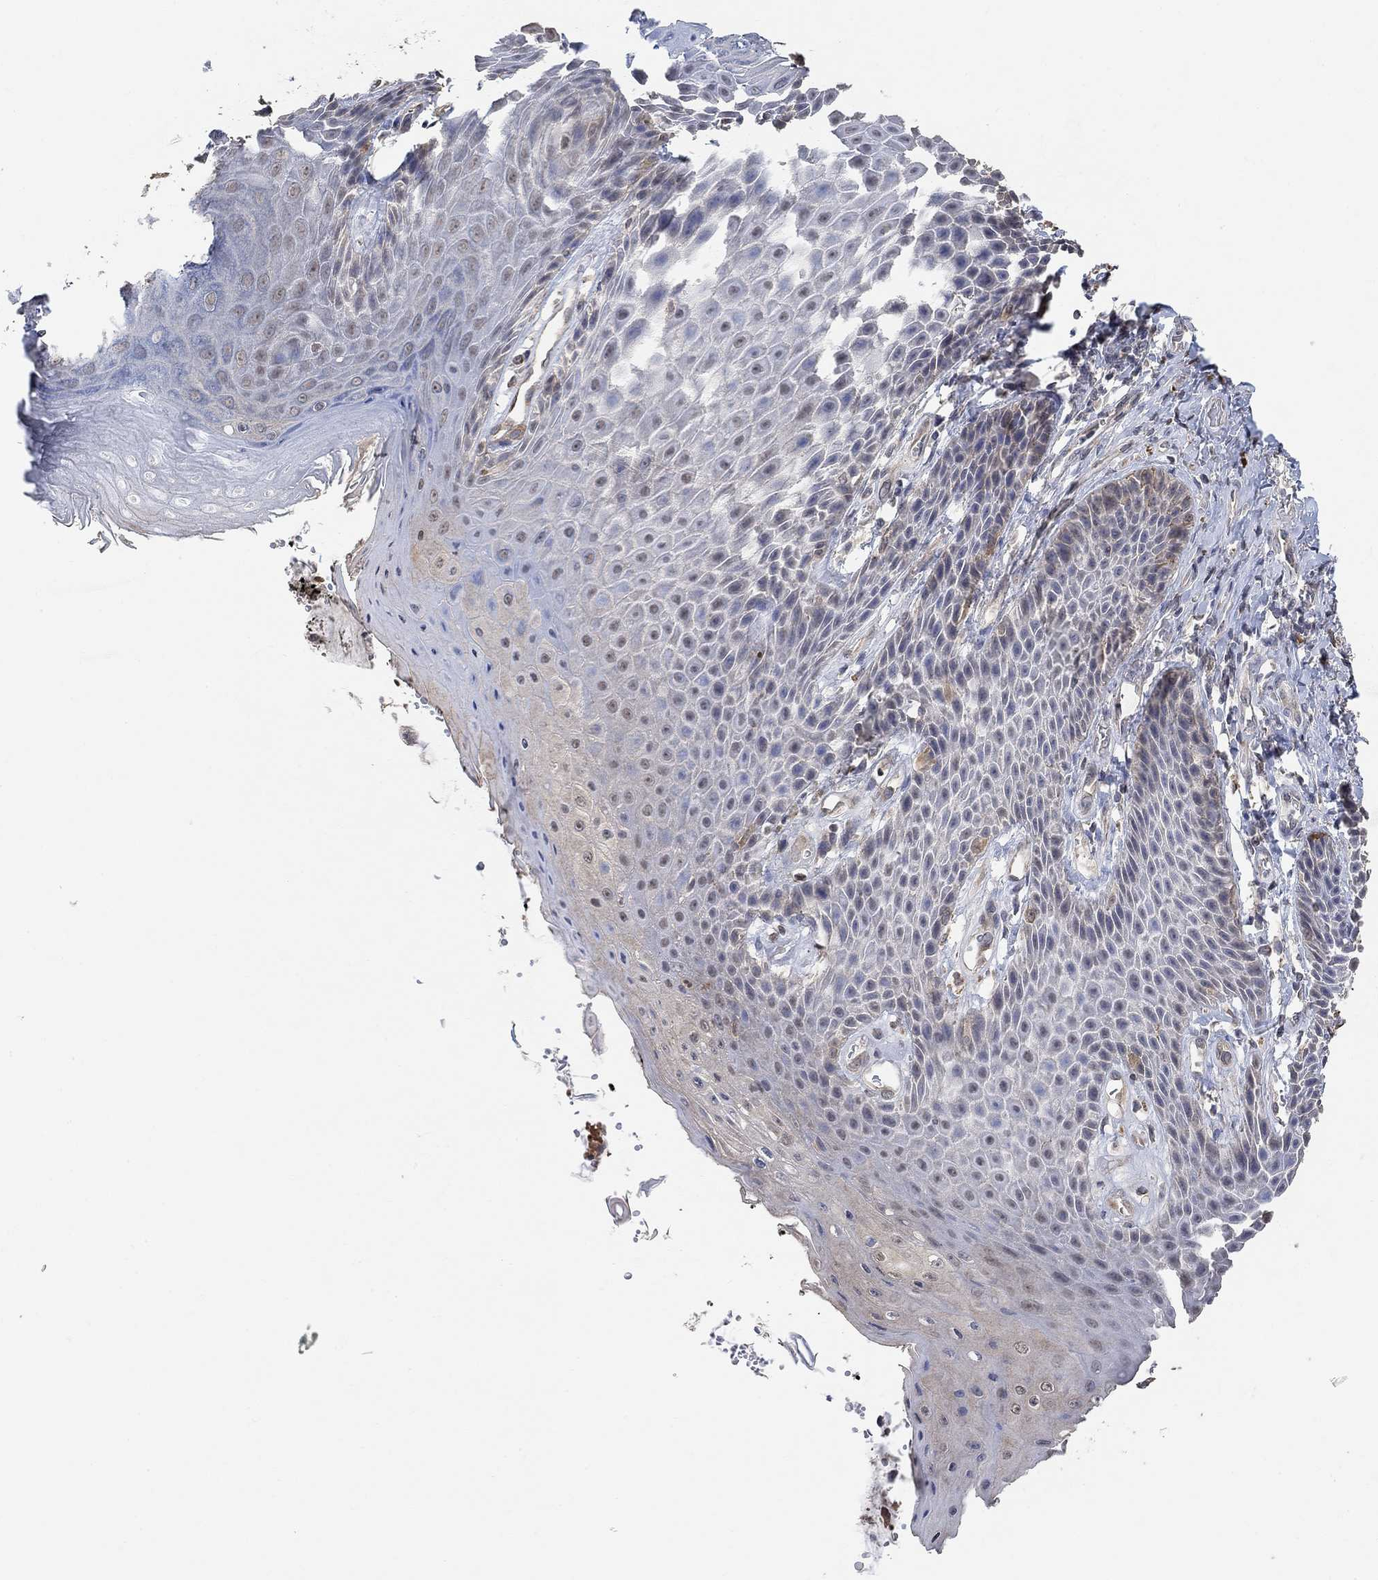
{"staining": {"intensity": "strong", "quantity": "<25%", "location": "cytoplasmic/membranous"}, "tissue": "skin", "cell_type": "Epidermal cells", "image_type": "normal", "snomed": [{"axis": "morphology", "description": "Normal tissue, NOS"}, {"axis": "topography", "description": "Skeletal muscle"}, {"axis": "topography", "description": "Anal"}, {"axis": "topography", "description": "Peripheral nerve tissue"}], "caption": "Epidermal cells display medium levels of strong cytoplasmic/membranous staining in approximately <25% of cells in benign skin.", "gene": "UNC5B", "patient": {"sex": "male", "age": 53}}